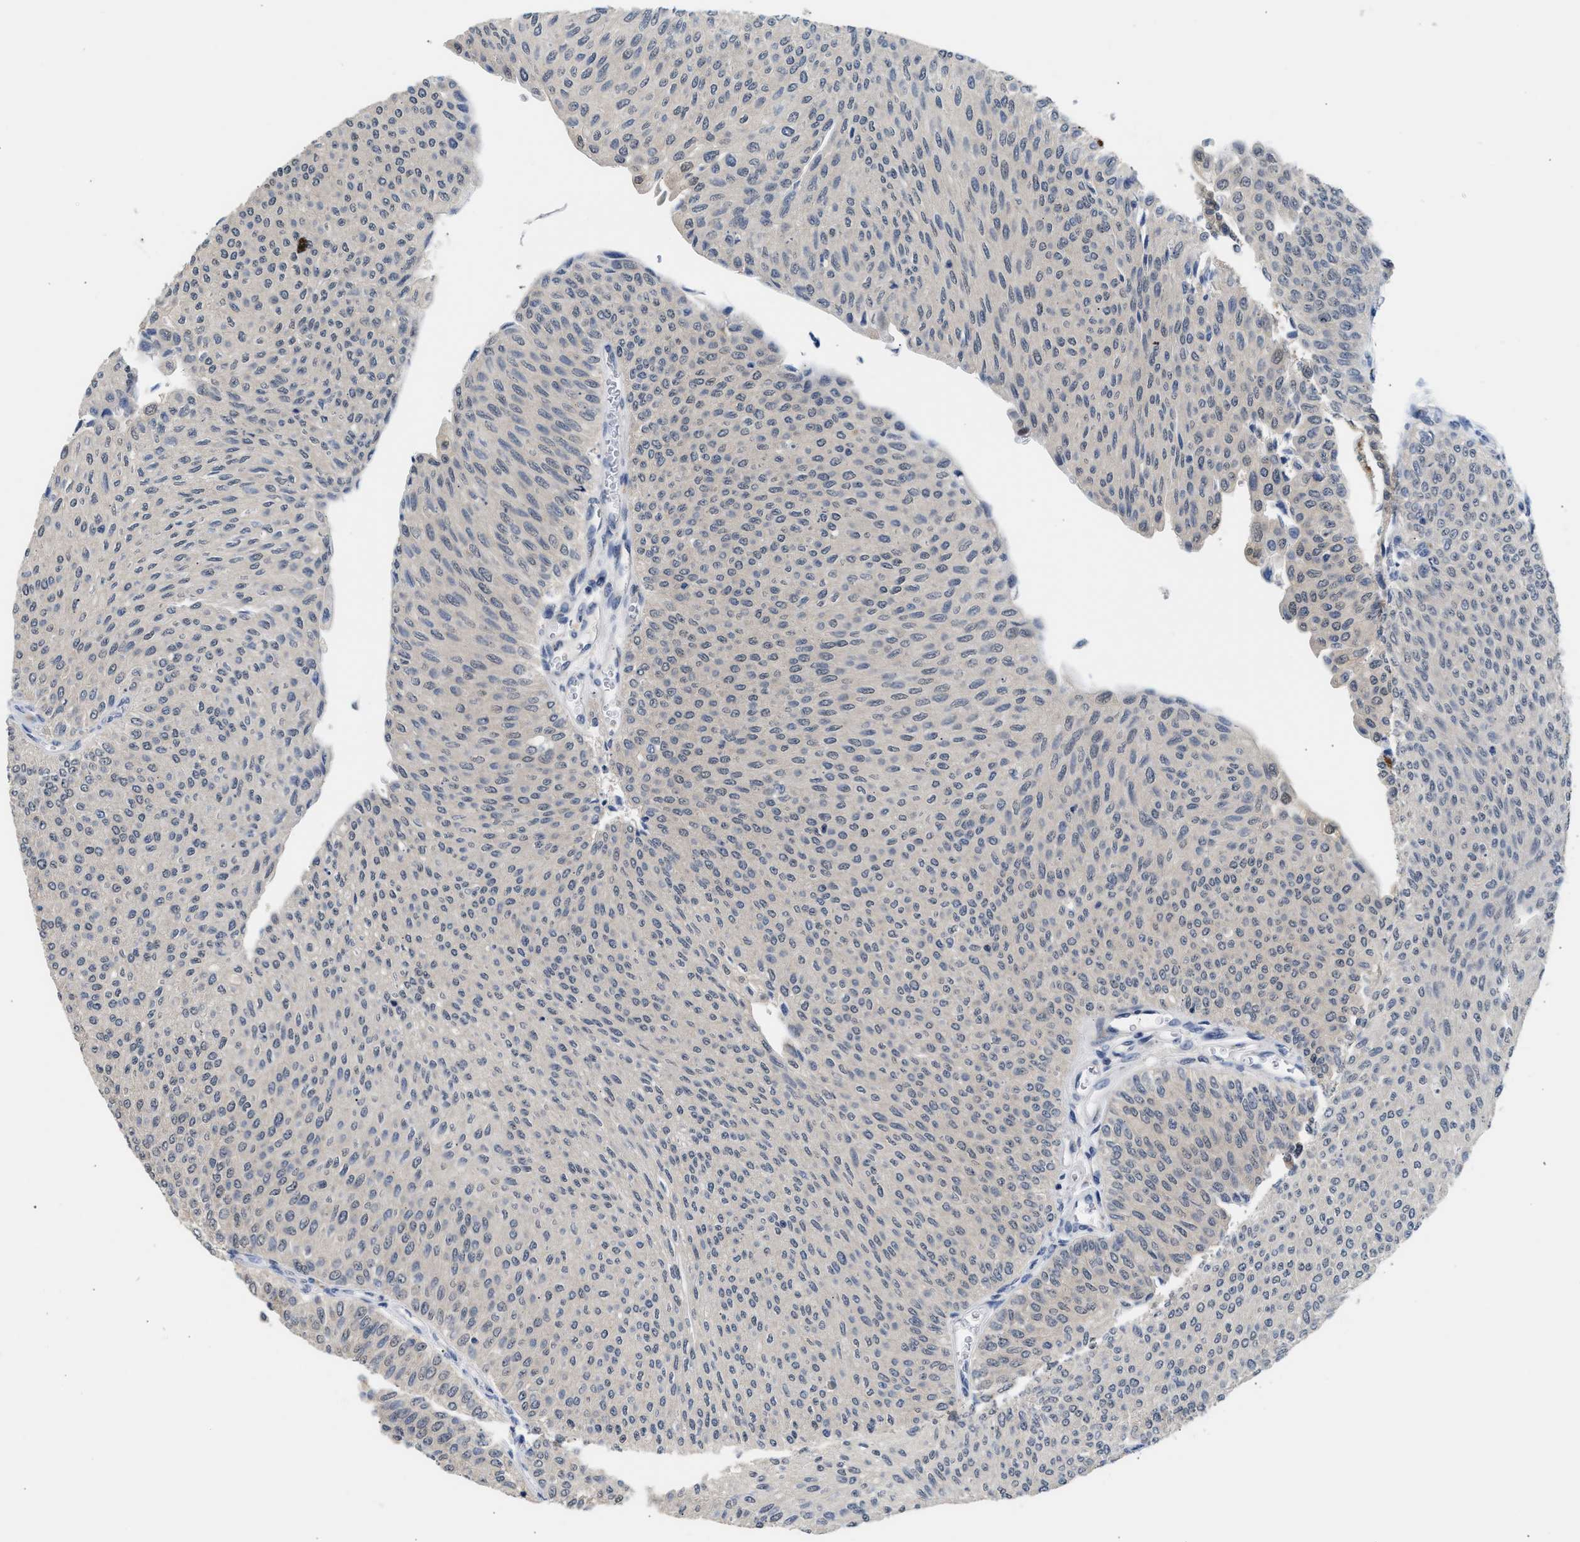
{"staining": {"intensity": "negative", "quantity": "none", "location": "none"}, "tissue": "urothelial cancer", "cell_type": "Tumor cells", "image_type": "cancer", "snomed": [{"axis": "morphology", "description": "Urothelial carcinoma, Low grade"}, {"axis": "topography", "description": "Urinary bladder"}], "caption": "DAB immunohistochemical staining of human low-grade urothelial carcinoma reveals no significant positivity in tumor cells.", "gene": "PPM1L", "patient": {"sex": "male", "age": 78}}